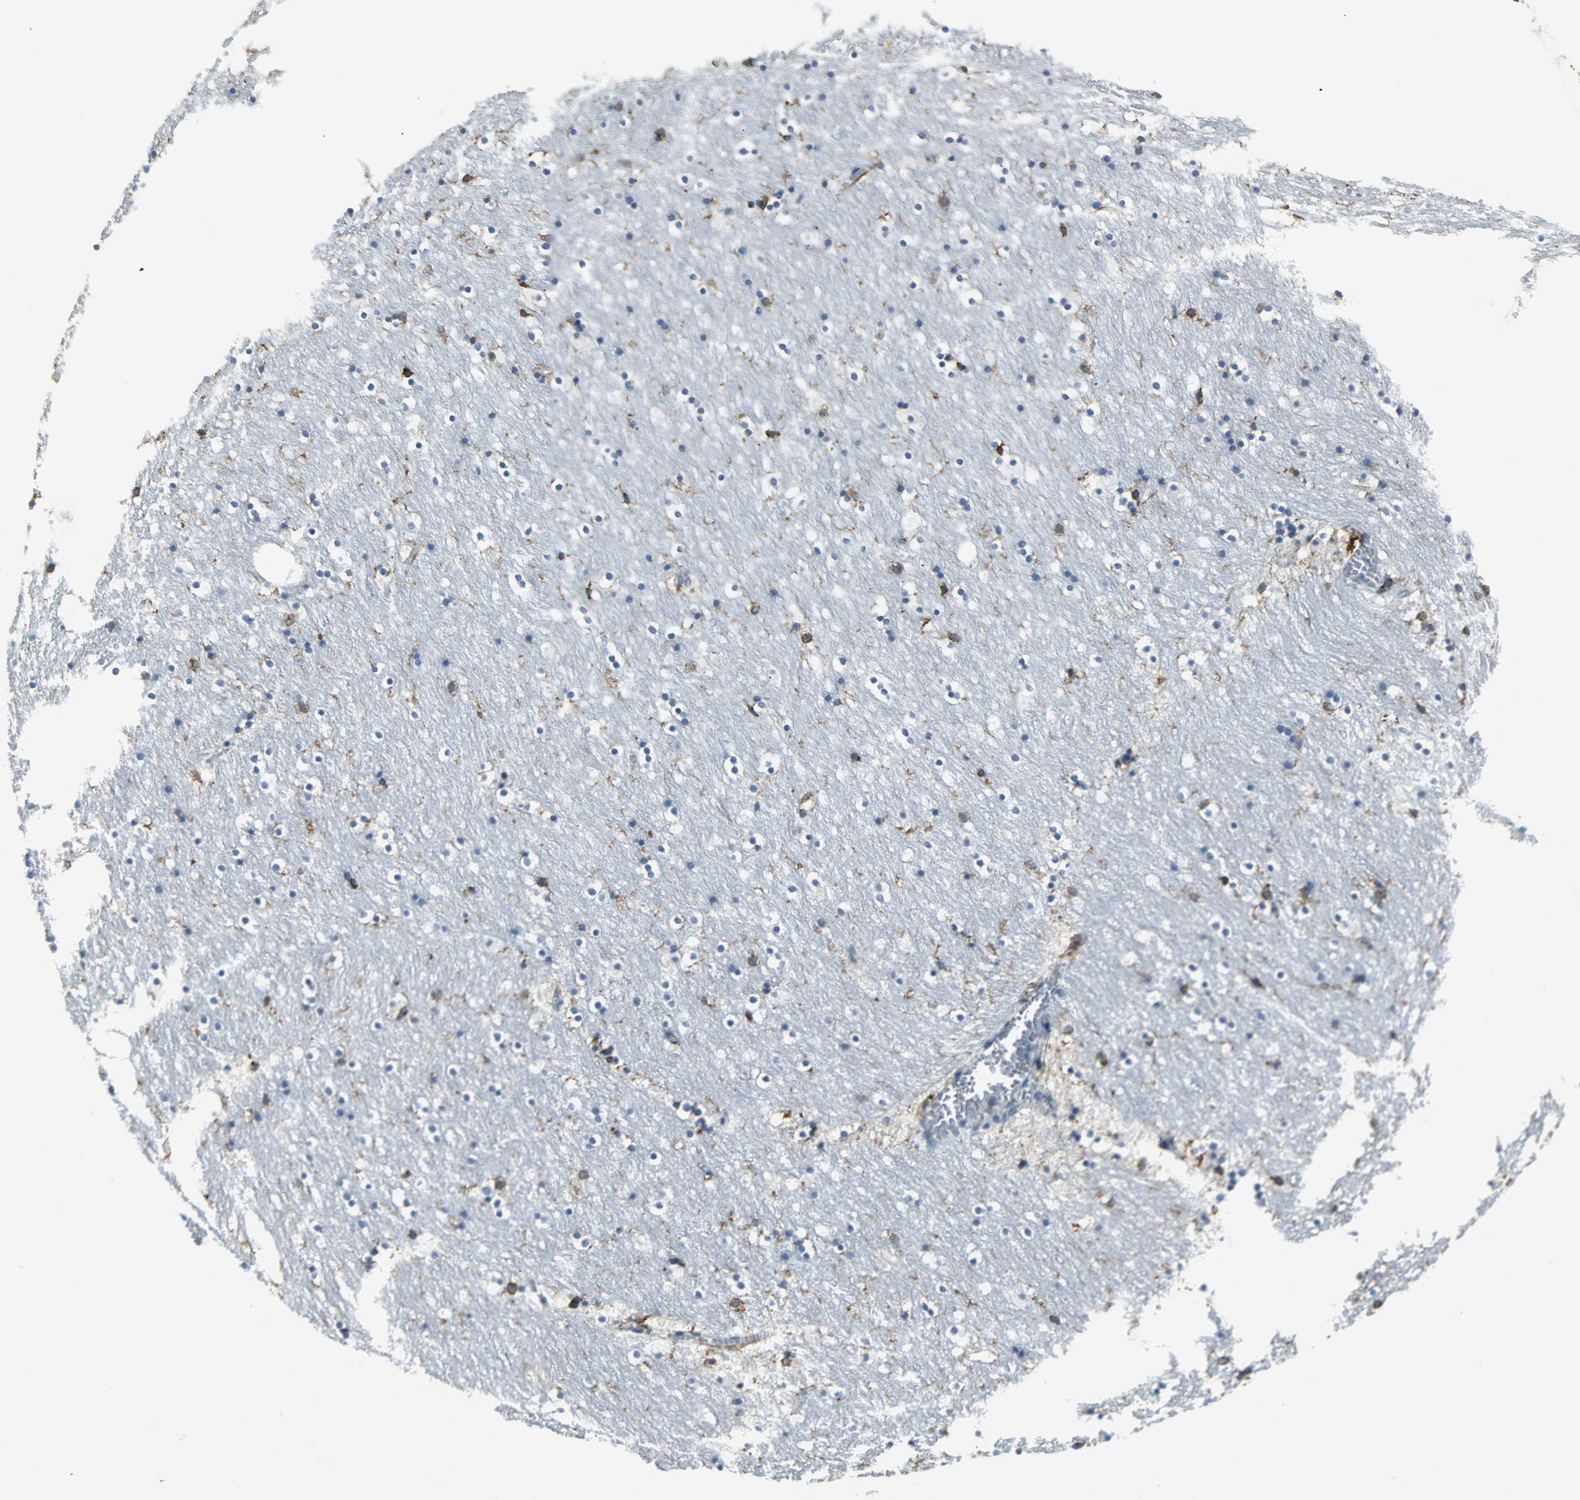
{"staining": {"intensity": "moderate", "quantity": "<25%", "location": "cytoplasmic/membranous"}, "tissue": "caudate", "cell_type": "Glial cells", "image_type": "normal", "snomed": [{"axis": "morphology", "description": "Normal tissue, NOS"}, {"axis": "topography", "description": "Lateral ventricle wall"}], "caption": "Brown immunohistochemical staining in benign human caudate exhibits moderate cytoplasmic/membranous positivity in approximately <25% of glial cells. (IHC, brightfield microscopy, high magnification).", "gene": "SLC2A5", "patient": {"sex": "male", "age": 45}}